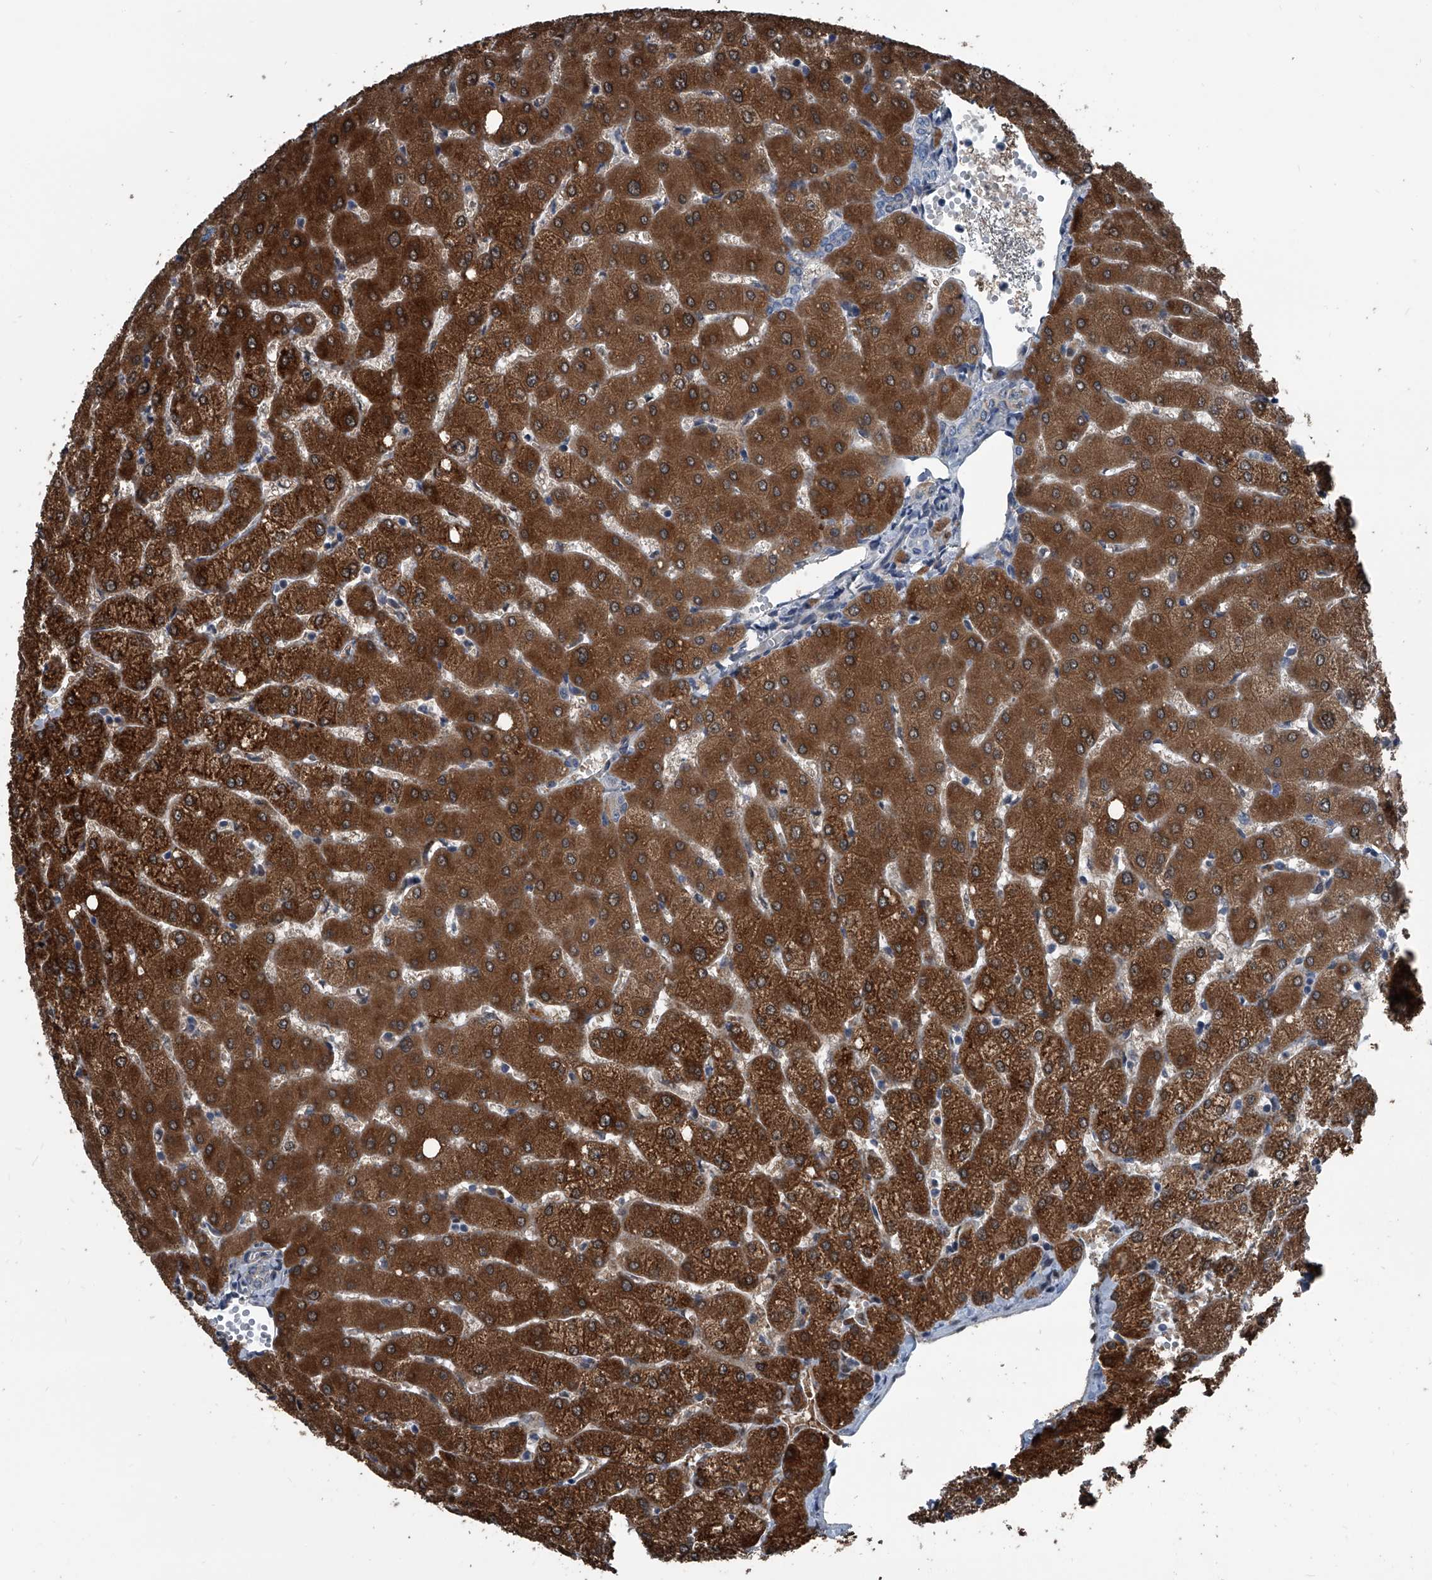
{"staining": {"intensity": "negative", "quantity": "none", "location": "none"}, "tissue": "liver", "cell_type": "Cholangiocytes", "image_type": "normal", "snomed": [{"axis": "morphology", "description": "Normal tissue, NOS"}, {"axis": "topography", "description": "Liver"}], "caption": "High power microscopy micrograph of an immunohistochemistry (IHC) histopathology image of unremarkable liver, revealing no significant positivity in cholangiocytes.", "gene": "MEN1", "patient": {"sex": "female", "age": 54}}